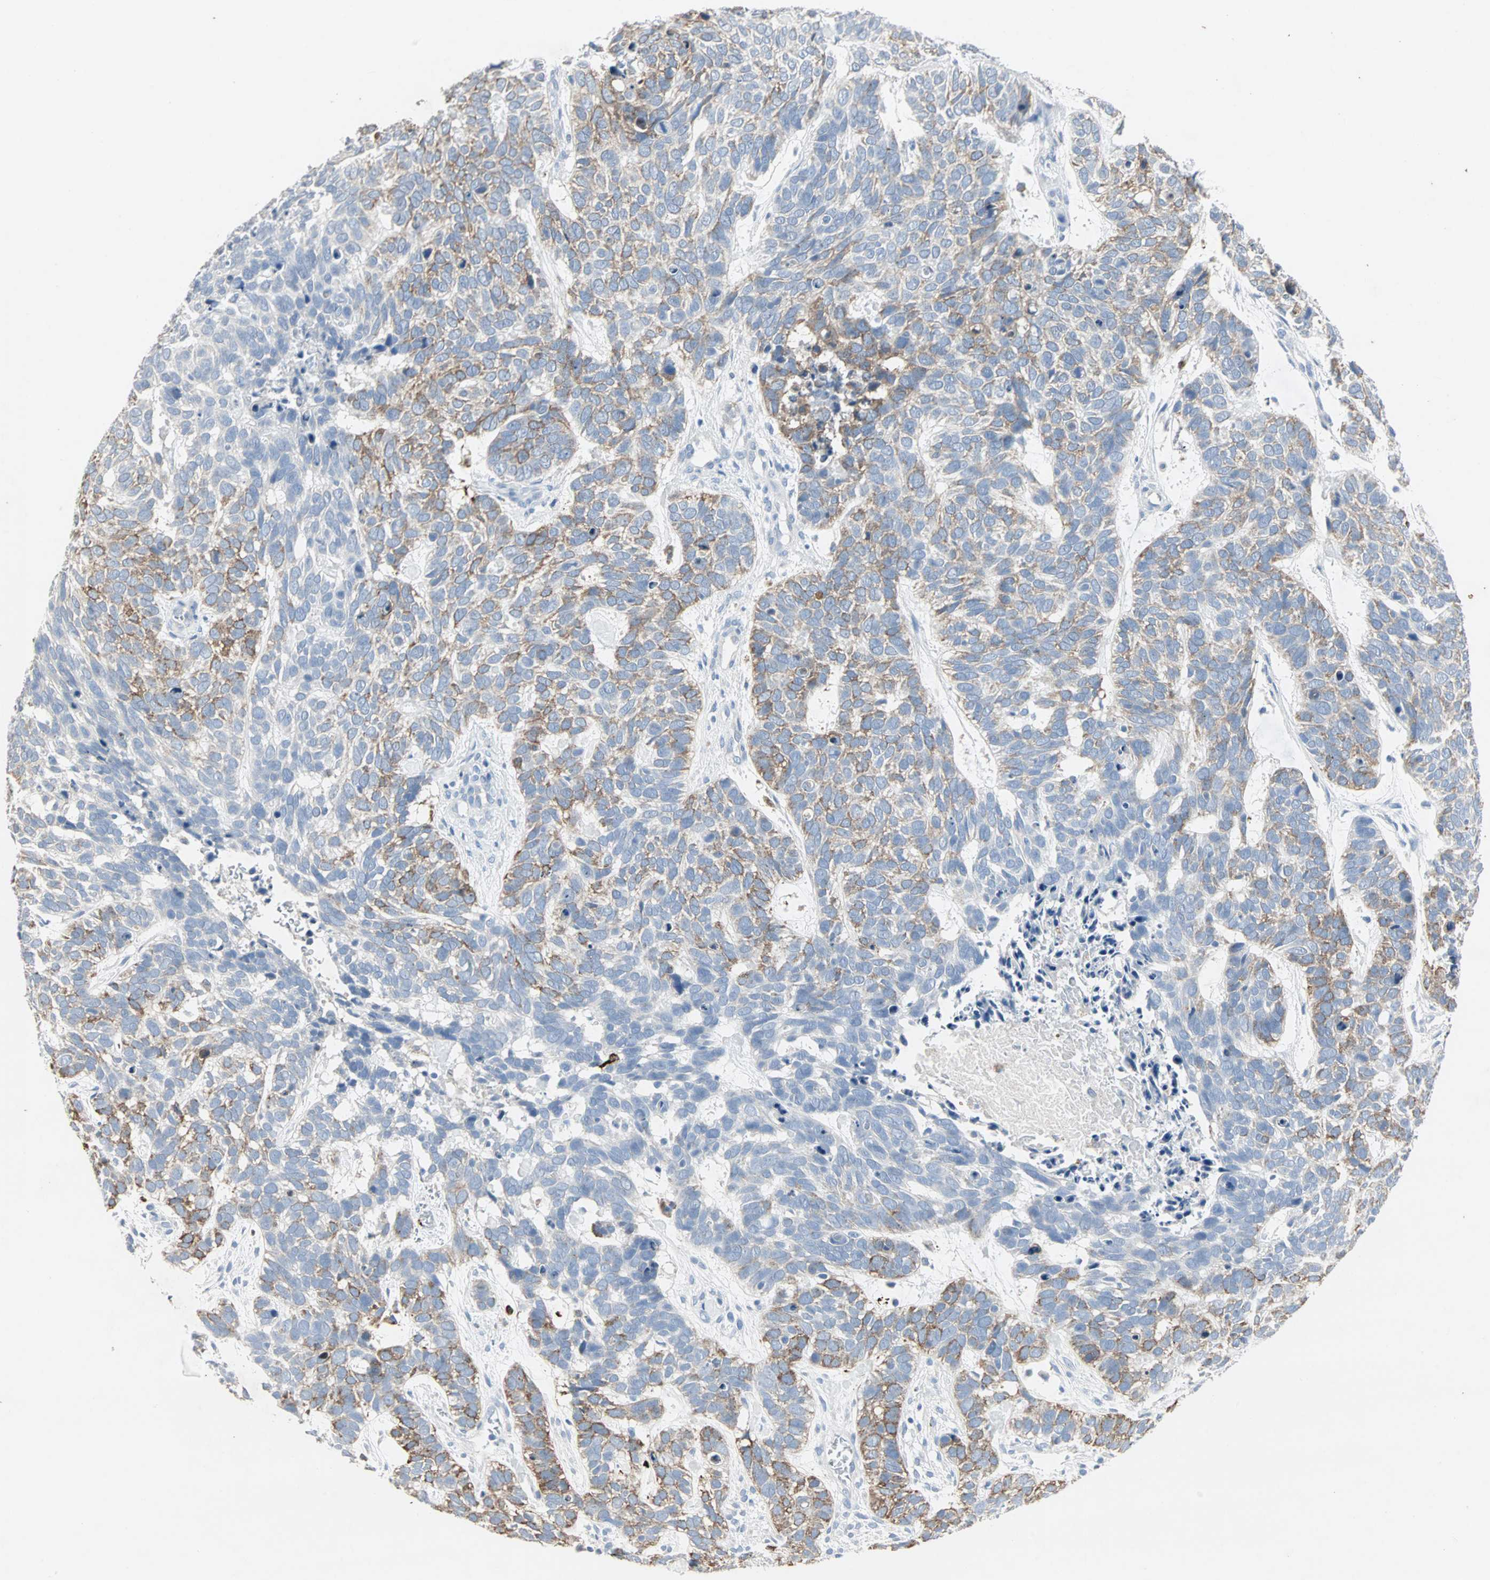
{"staining": {"intensity": "moderate", "quantity": "25%-75%", "location": "cytoplasmic/membranous"}, "tissue": "skin cancer", "cell_type": "Tumor cells", "image_type": "cancer", "snomed": [{"axis": "morphology", "description": "Basal cell carcinoma"}, {"axis": "topography", "description": "Skin"}], "caption": "High-magnification brightfield microscopy of skin cancer (basal cell carcinoma) stained with DAB (brown) and counterstained with hematoxylin (blue). tumor cells exhibit moderate cytoplasmic/membranous staining is seen in about25%-75% of cells. (Brightfield microscopy of DAB IHC at high magnification).", "gene": "CEACAM6", "patient": {"sex": "male", "age": 87}}